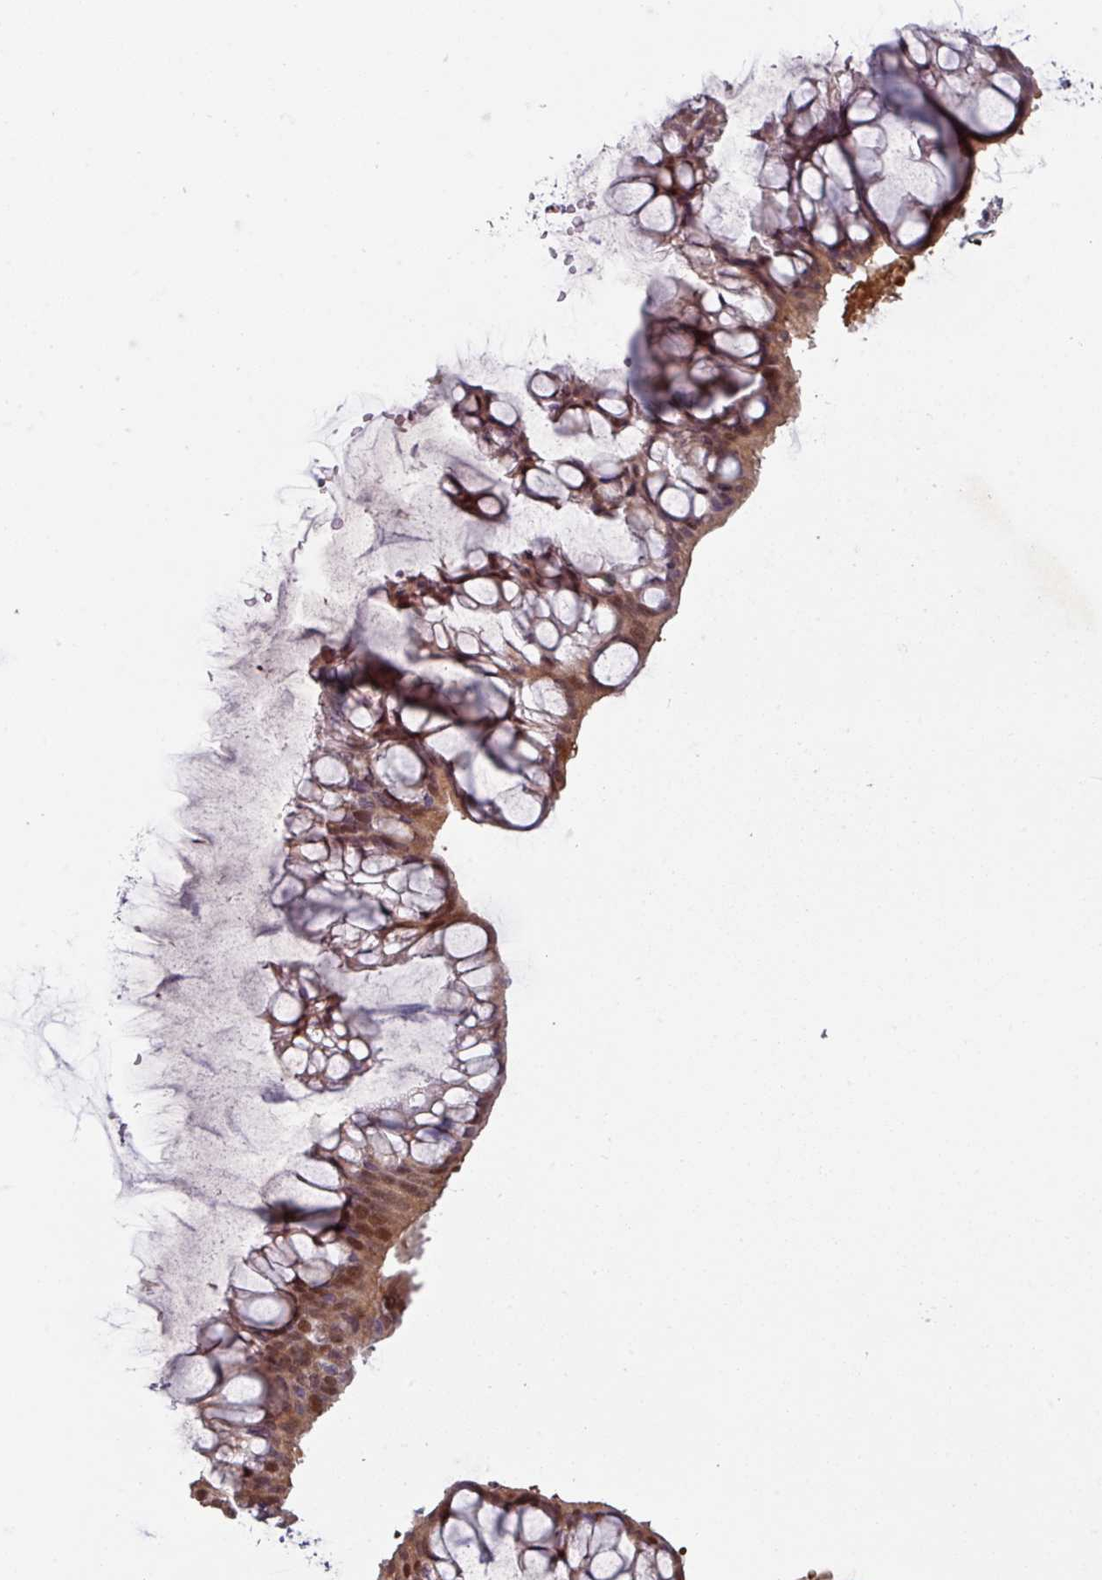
{"staining": {"intensity": "moderate", "quantity": ">75%", "location": "cytoplasmic/membranous,nuclear"}, "tissue": "ovarian cancer", "cell_type": "Tumor cells", "image_type": "cancer", "snomed": [{"axis": "morphology", "description": "Cystadenocarcinoma, mucinous, NOS"}, {"axis": "topography", "description": "Ovary"}], "caption": "DAB immunohistochemical staining of human ovarian mucinous cystadenocarcinoma shows moderate cytoplasmic/membranous and nuclear protein positivity in about >75% of tumor cells.", "gene": "SLC5A10", "patient": {"sex": "female", "age": 73}}